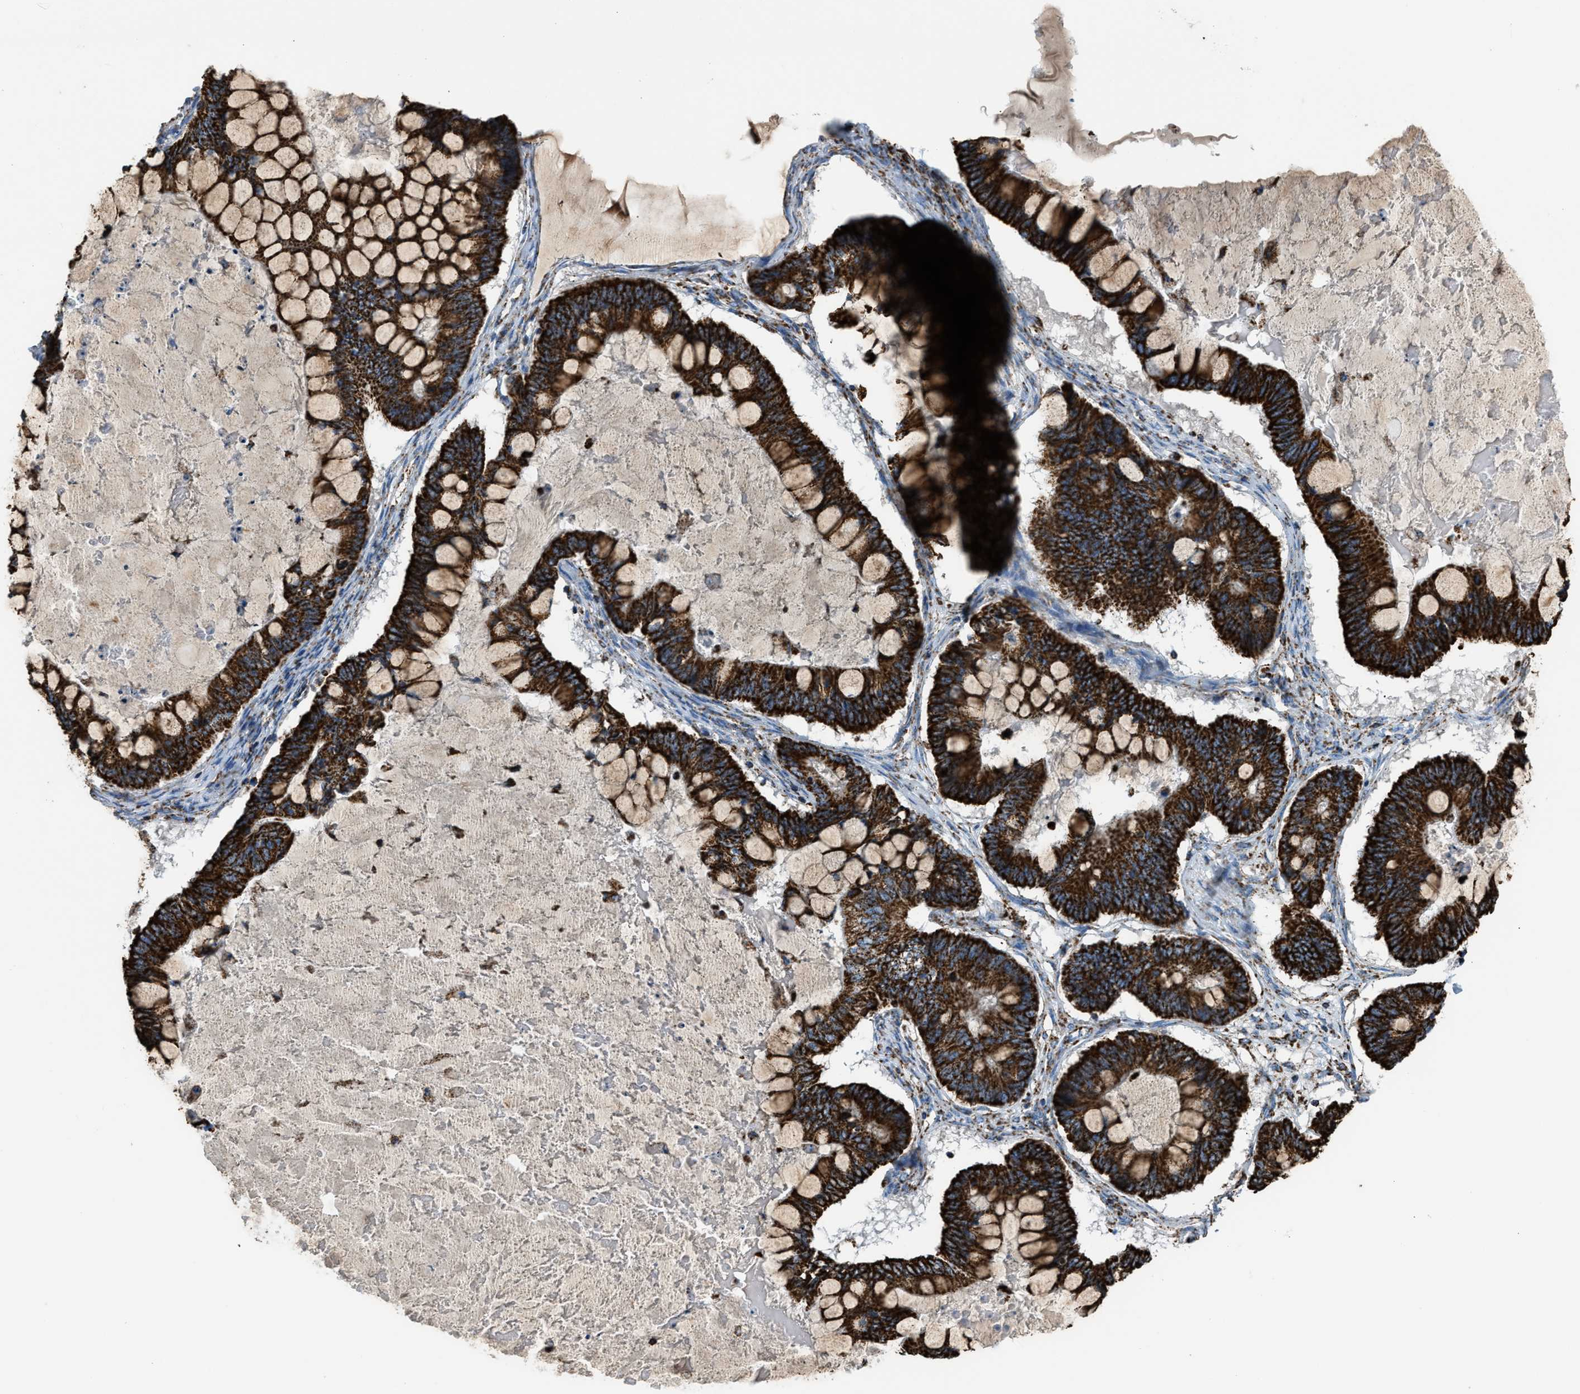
{"staining": {"intensity": "strong", "quantity": ">75%", "location": "cytoplasmic/membranous"}, "tissue": "ovarian cancer", "cell_type": "Tumor cells", "image_type": "cancer", "snomed": [{"axis": "morphology", "description": "Cystadenocarcinoma, mucinous, NOS"}, {"axis": "topography", "description": "Ovary"}], "caption": "Brown immunohistochemical staining in human ovarian cancer reveals strong cytoplasmic/membranous expression in approximately >75% of tumor cells.", "gene": "ETFB", "patient": {"sex": "female", "age": 61}}